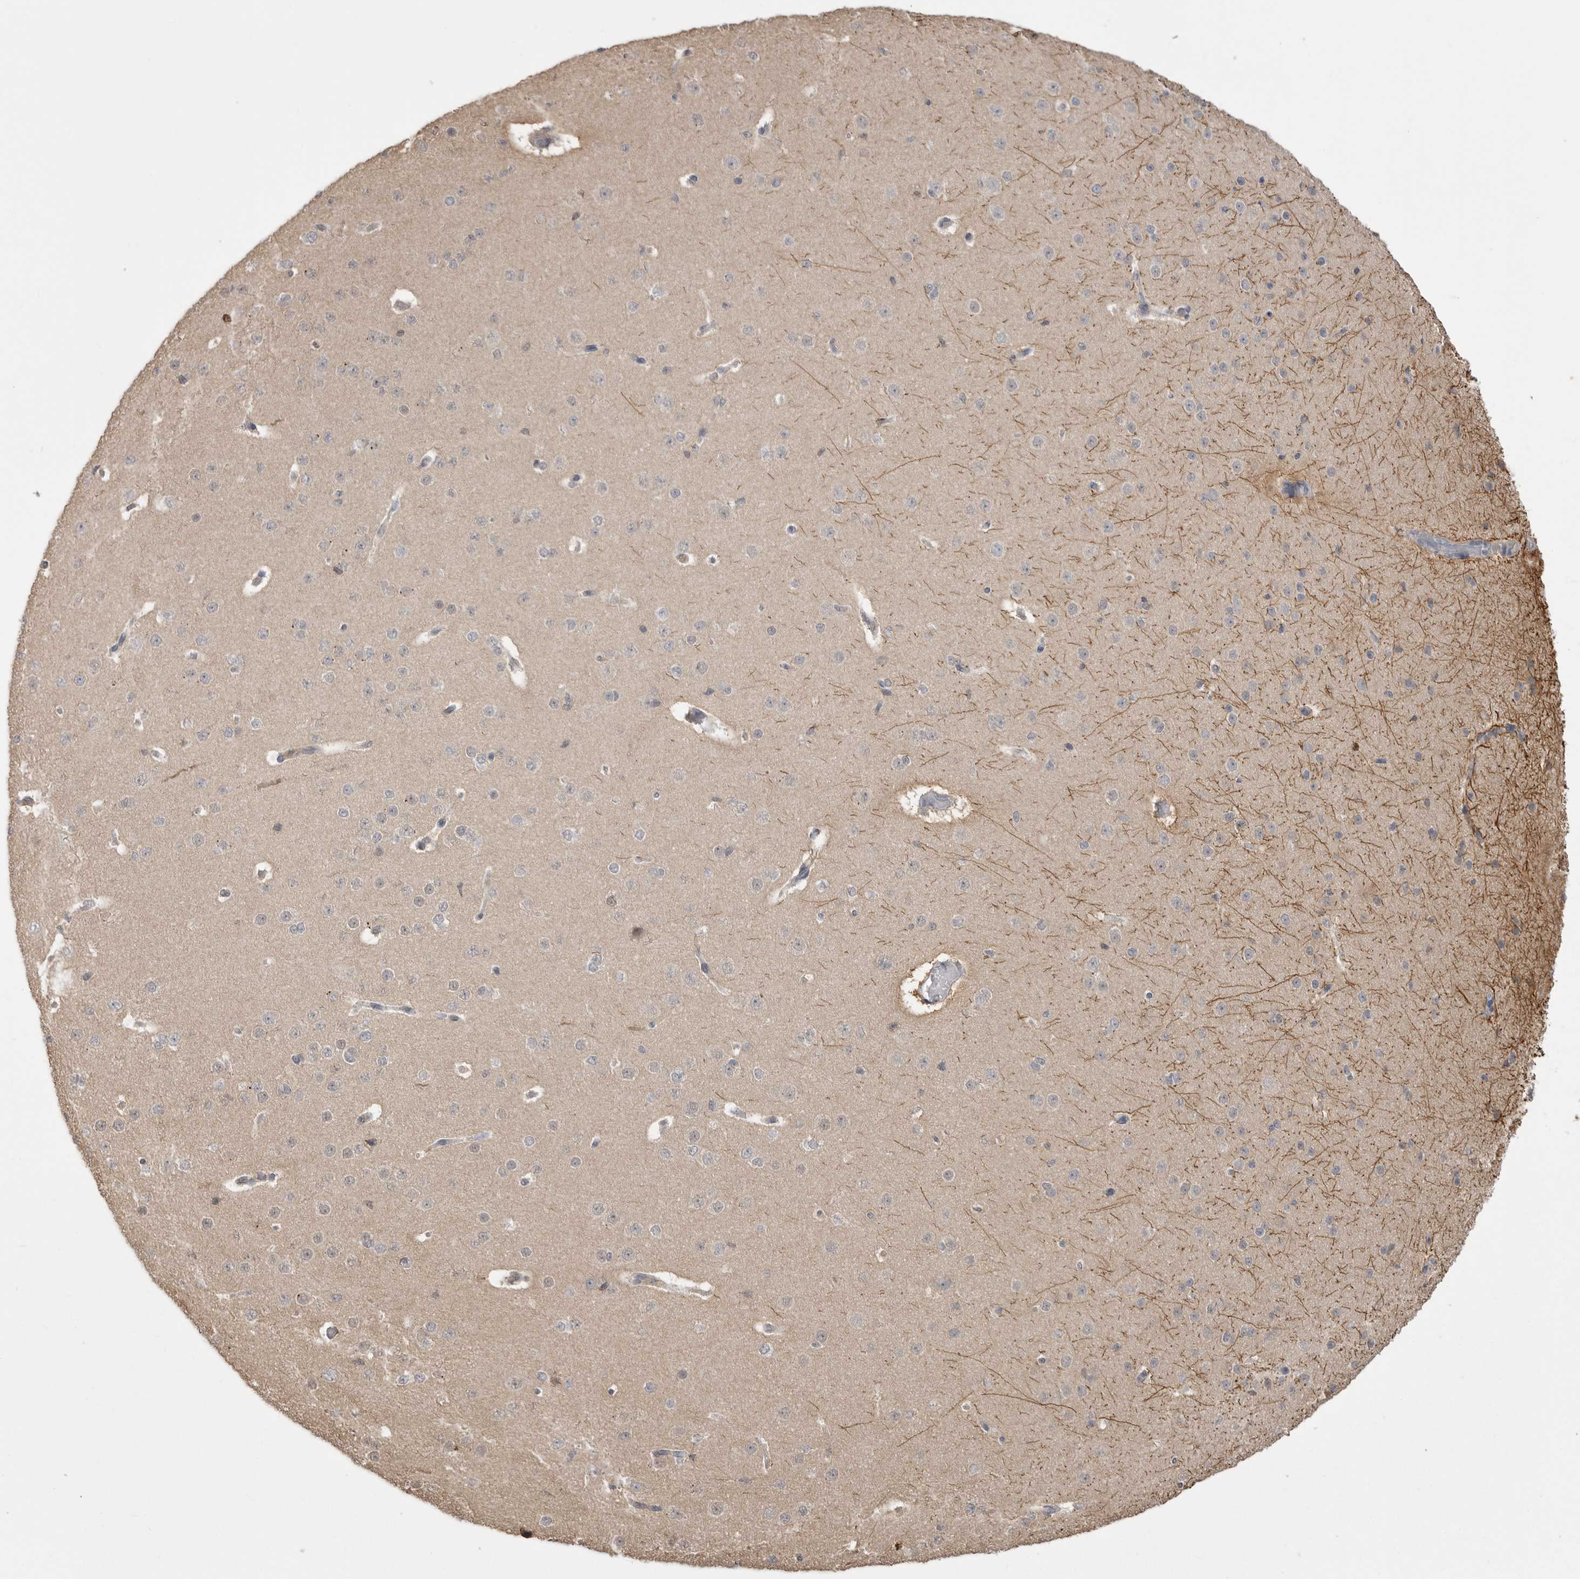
{"staining": {"intensity": "weak", "quantity": ">75%", "location": "cytoplasmic/membranous"}, "tissue": "cerebral cortex", "cell_type": "Endothelial cells", "image_type": "normal", "snomed": [{"axis": "morphology", "description": "Normal tissue, NOS"}, {"axis": "morphology", "description": "Developmental malformation"}, {"axis": "topography", "description": "Cerebral cortex"}], "caption": "A brown stain highlights weak cytoplasmic/membranous positivity of a protein in endothelial cells of benign cerebral cortex.", "gene": "TOP2A", "patient": {"sex": "female", "age": 30}}